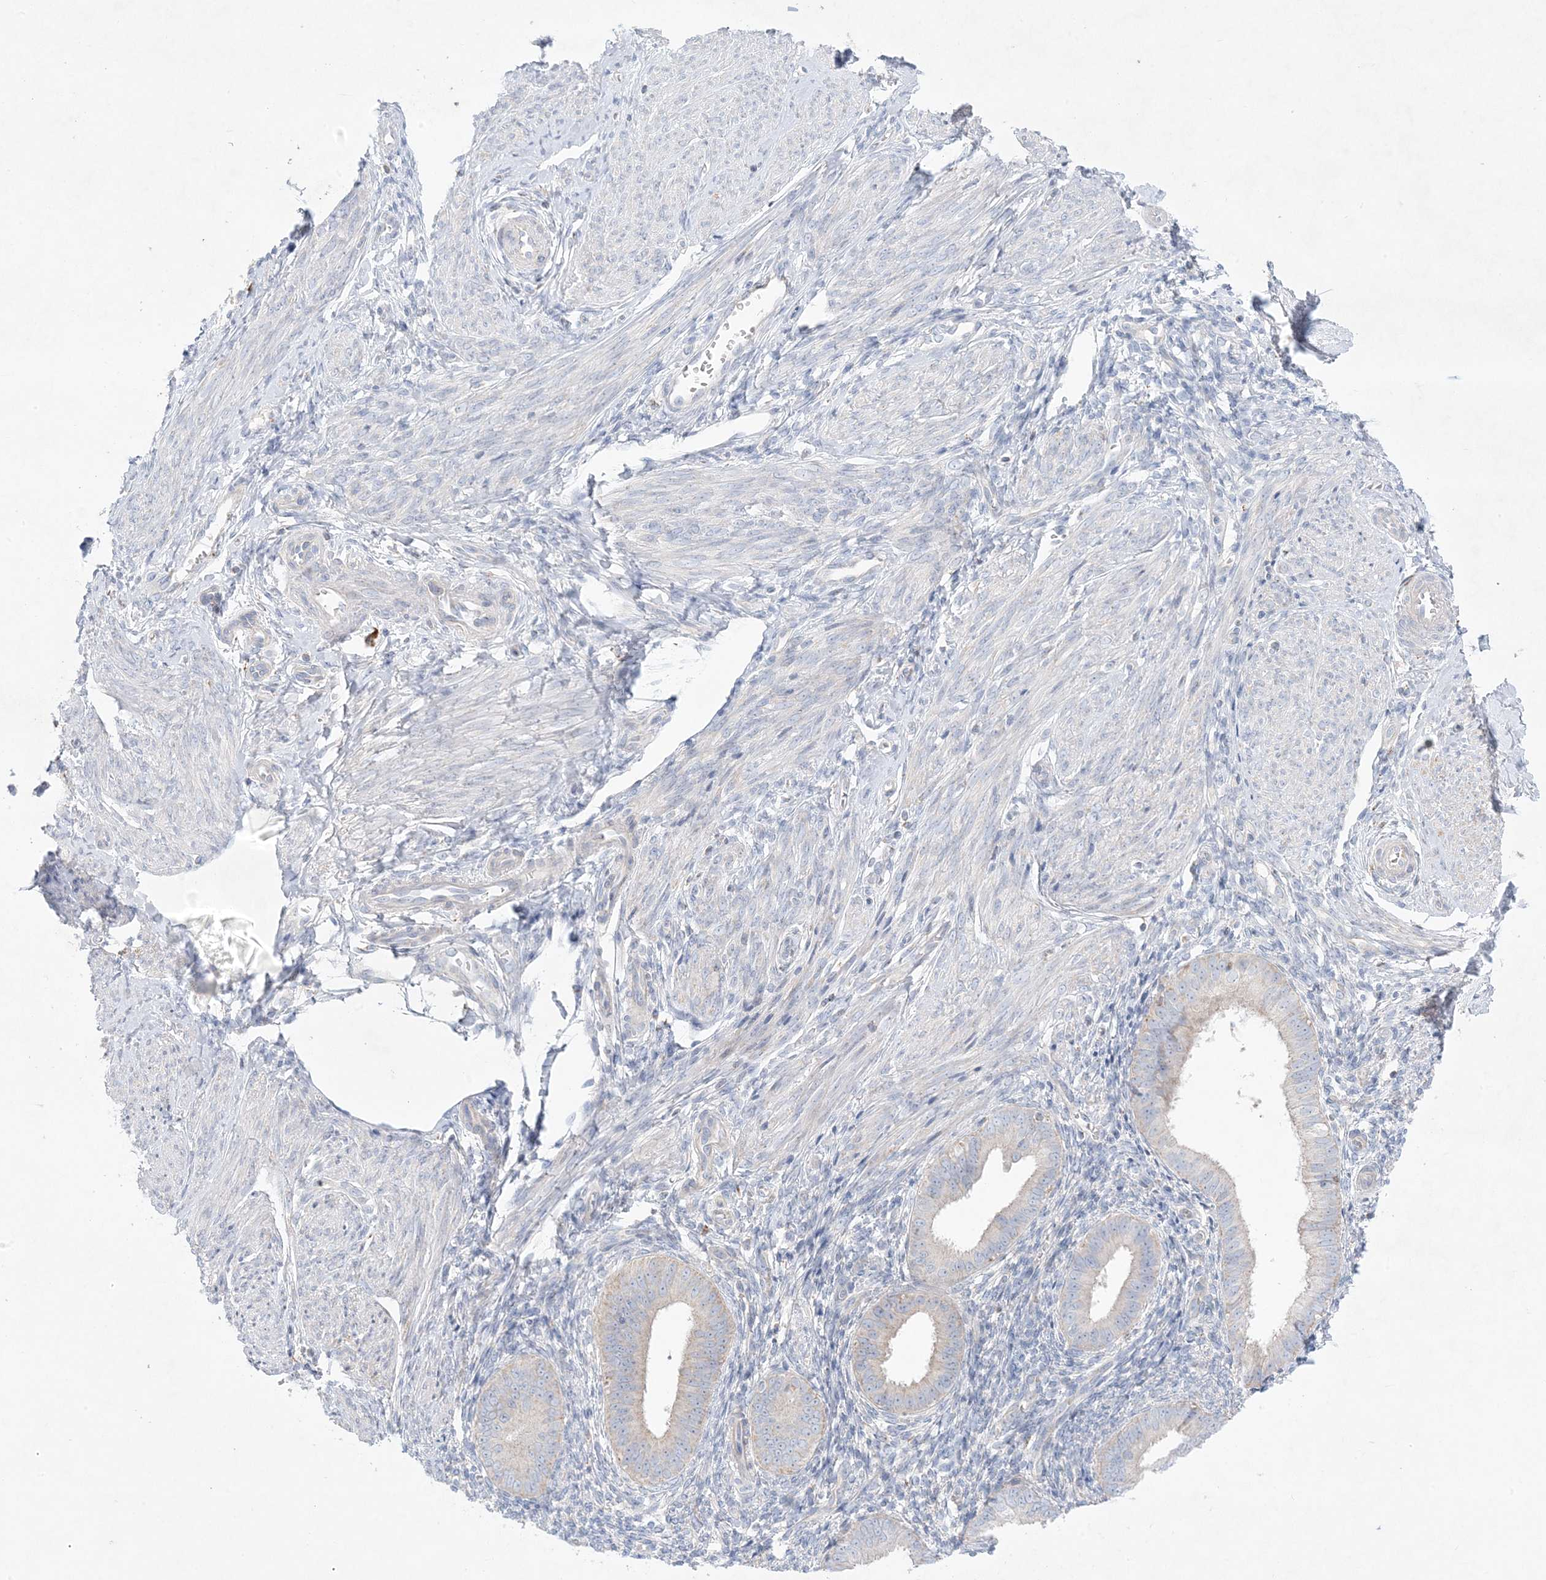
{"staining": {"intensity": "negative", "quantity": "none", "location": "none"}, "tissue": "endometrium", "cell_type": "Cells in endometrial stroma", "image_type": "normal", "snomed": [{"axis": "morphology", "description": "Normal tissue, NOS"}, {"axis": "topography", "description": "Uterus"}, {"axis": "topography", "description": "Endometrium"}], "caption": "DAB immunohistochemical staining of normal endometrium reveals no significant expression in cells in endometrial stroma.", "gene": "KCTD6", "patient": {"sex": "female", "age": 48}}